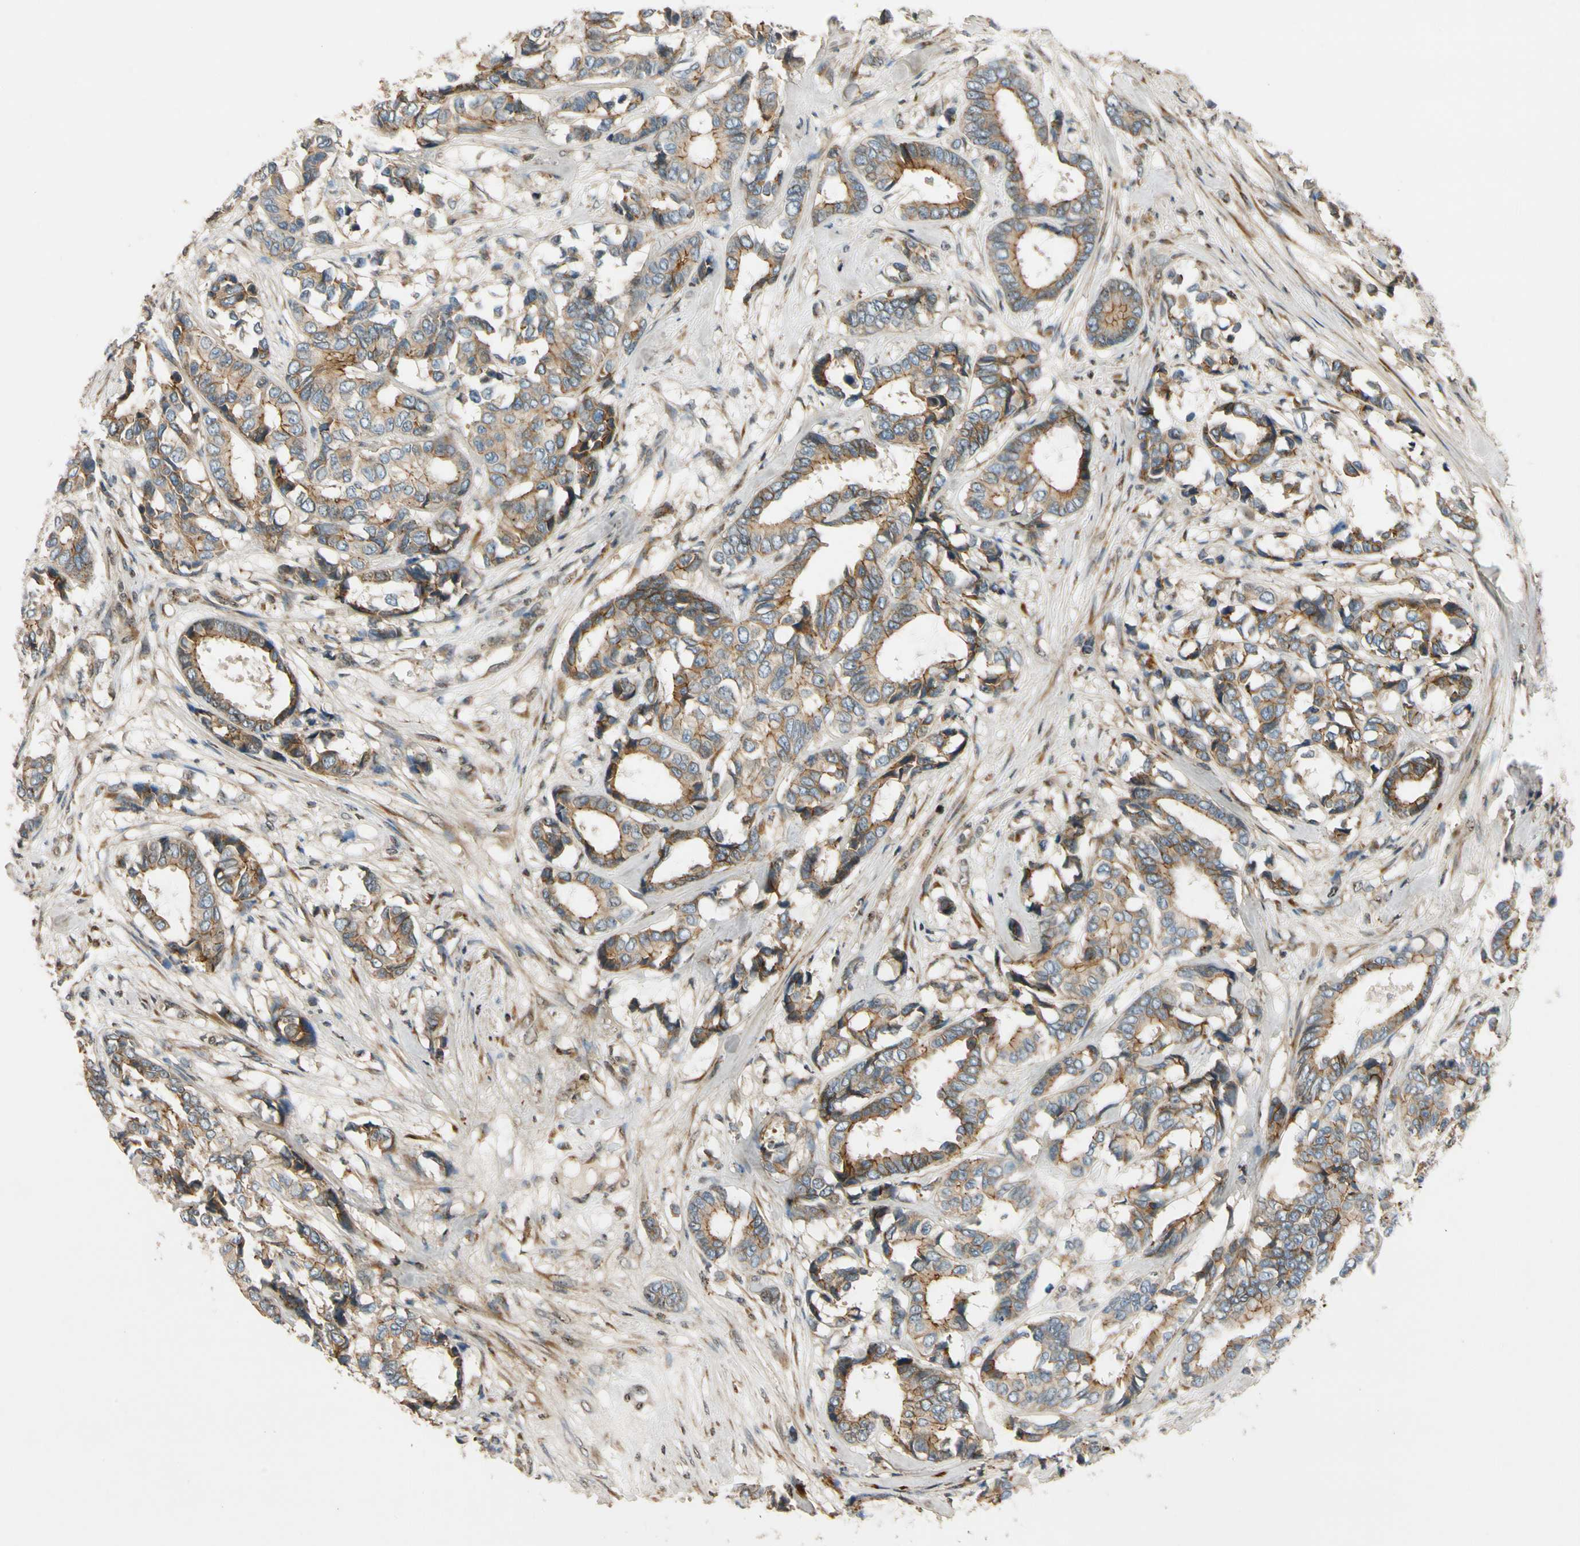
{"staining": {"intensity": "moderate", "quantity": ">75%", "location": "cytoplasmic/membranous"}, "tissue": "breast cancer", "cell_type": "Tumor cells", "image_type": "cancer", "snomed": [{"axis": "morphology", "description": "Duct carcinoma"}, {"axis": "topography", "description": "Breast"}], "caption": "Breast cancer (infiltrating ductal carcinoma) stained for a protein (brown) demonstrates moderate cytoplasmic/membranous positive staining in about >75% of tumor cells.", "gene": "MST1R", "patient": {"sex": "female", "age": 87}}